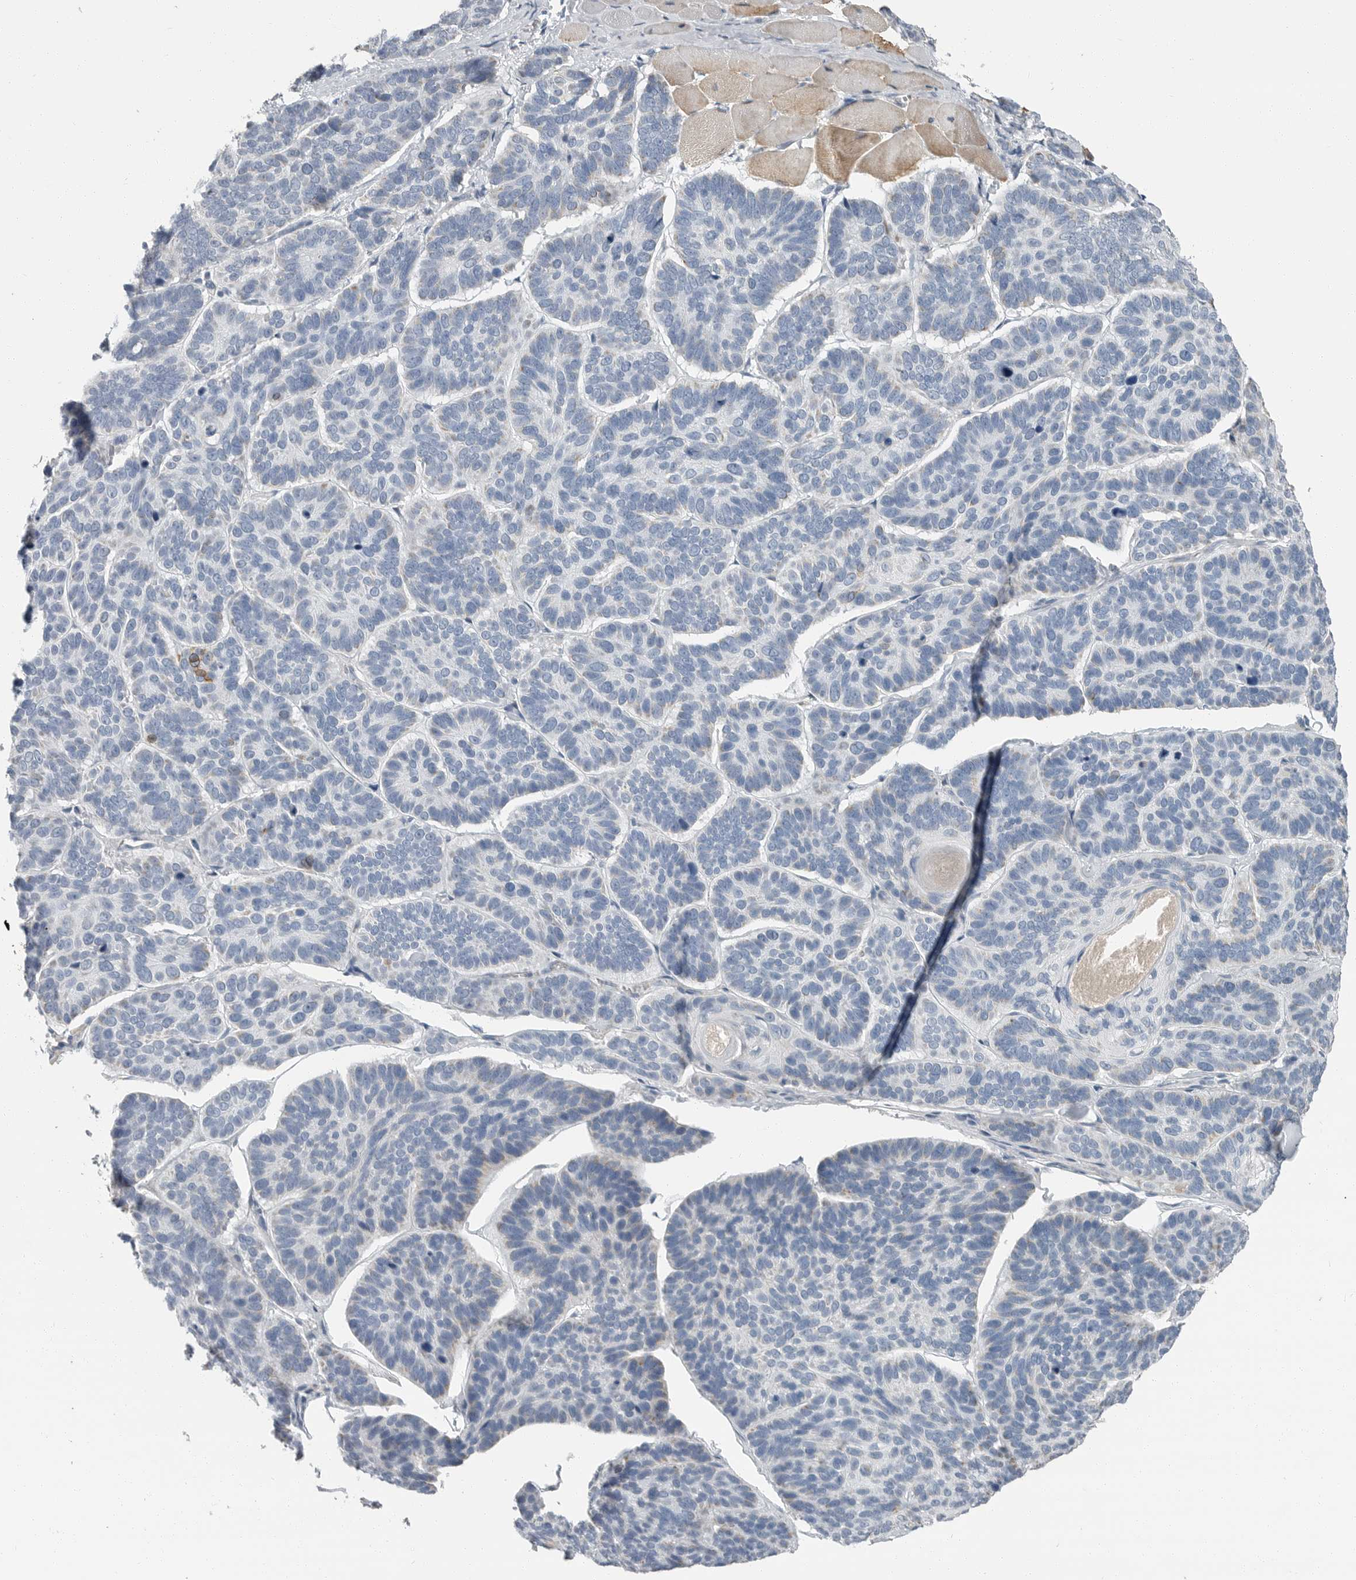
{"staining": {"intensity": "moderate", "quantity": "<25%", "location": "cytoplasmic/membranous,nuclear"}, "tissue": "skin cancer", "cell_type": "Tumor cells", "image_type": "cancer", "snomed": [{"axis": "morphology", "description": "Basal cell carcinoma"}, {"axis": "topography", "description": "Skin"}], "caption": "Approximately <25% of tumor cells in skin basal cell carcinoma display moderate cytoplasmic/membranous and nuclear protein expression as visualized by brown immunohistochemical staining.", "gene": "PLN", "patient": {"sex": "male", "age": 62}}